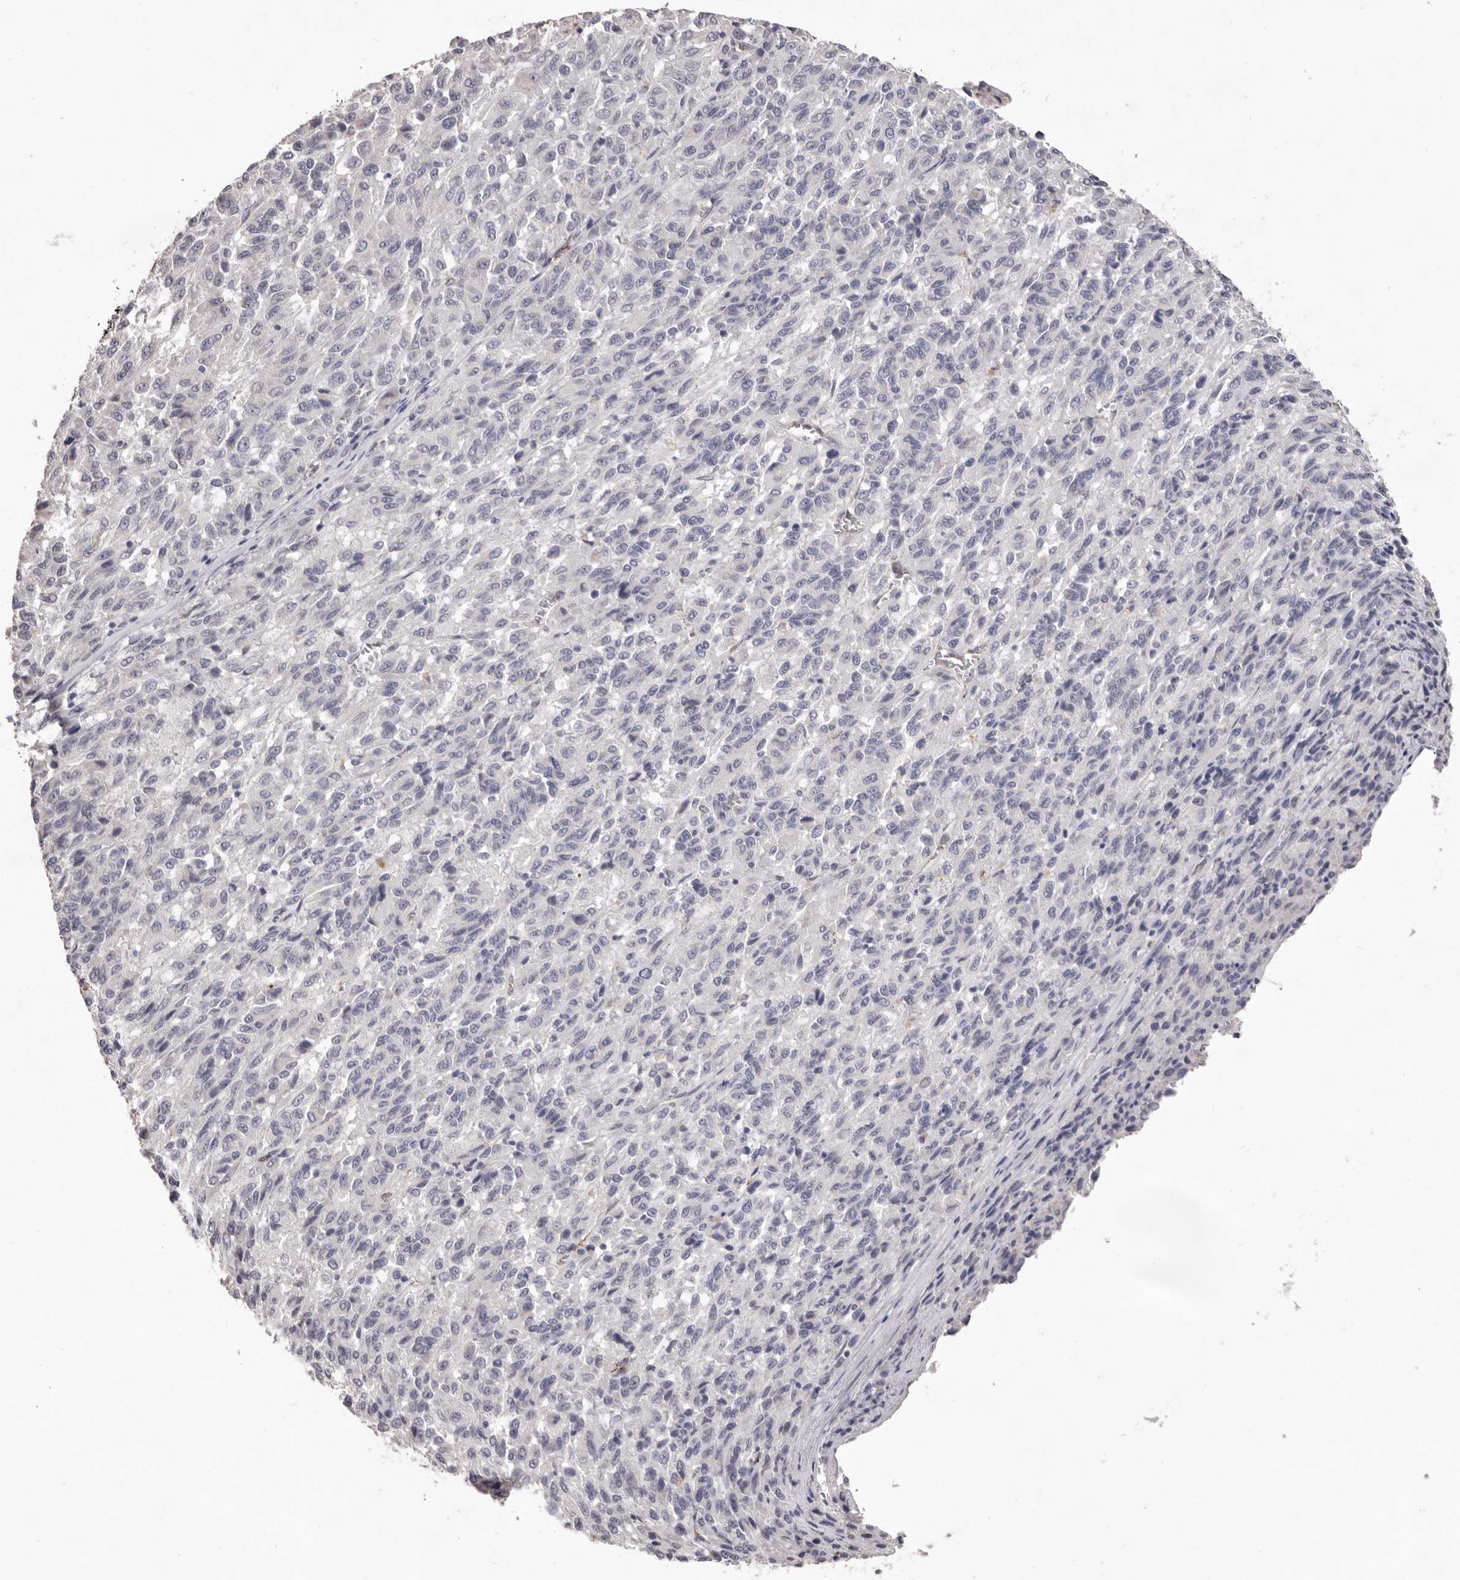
{"staining": {"intensity": "negative", "quantity": "none", "location": "none"}, "tissue": "melanoma", "cell_type": "Tumor cells", "image_type": "cancer", "snomed": [{"axis": "morphology", "description": "Malignant melanoma, Metastatic site"}, {"axis": "topography", "description": "Lung"}], "caption": "The immunohistochemistry histopathology image has no significant staining in tumor cells of melanoma tissue.", "gene": "ZYG11B", "patient": {"sex": "male", "age": 64}}